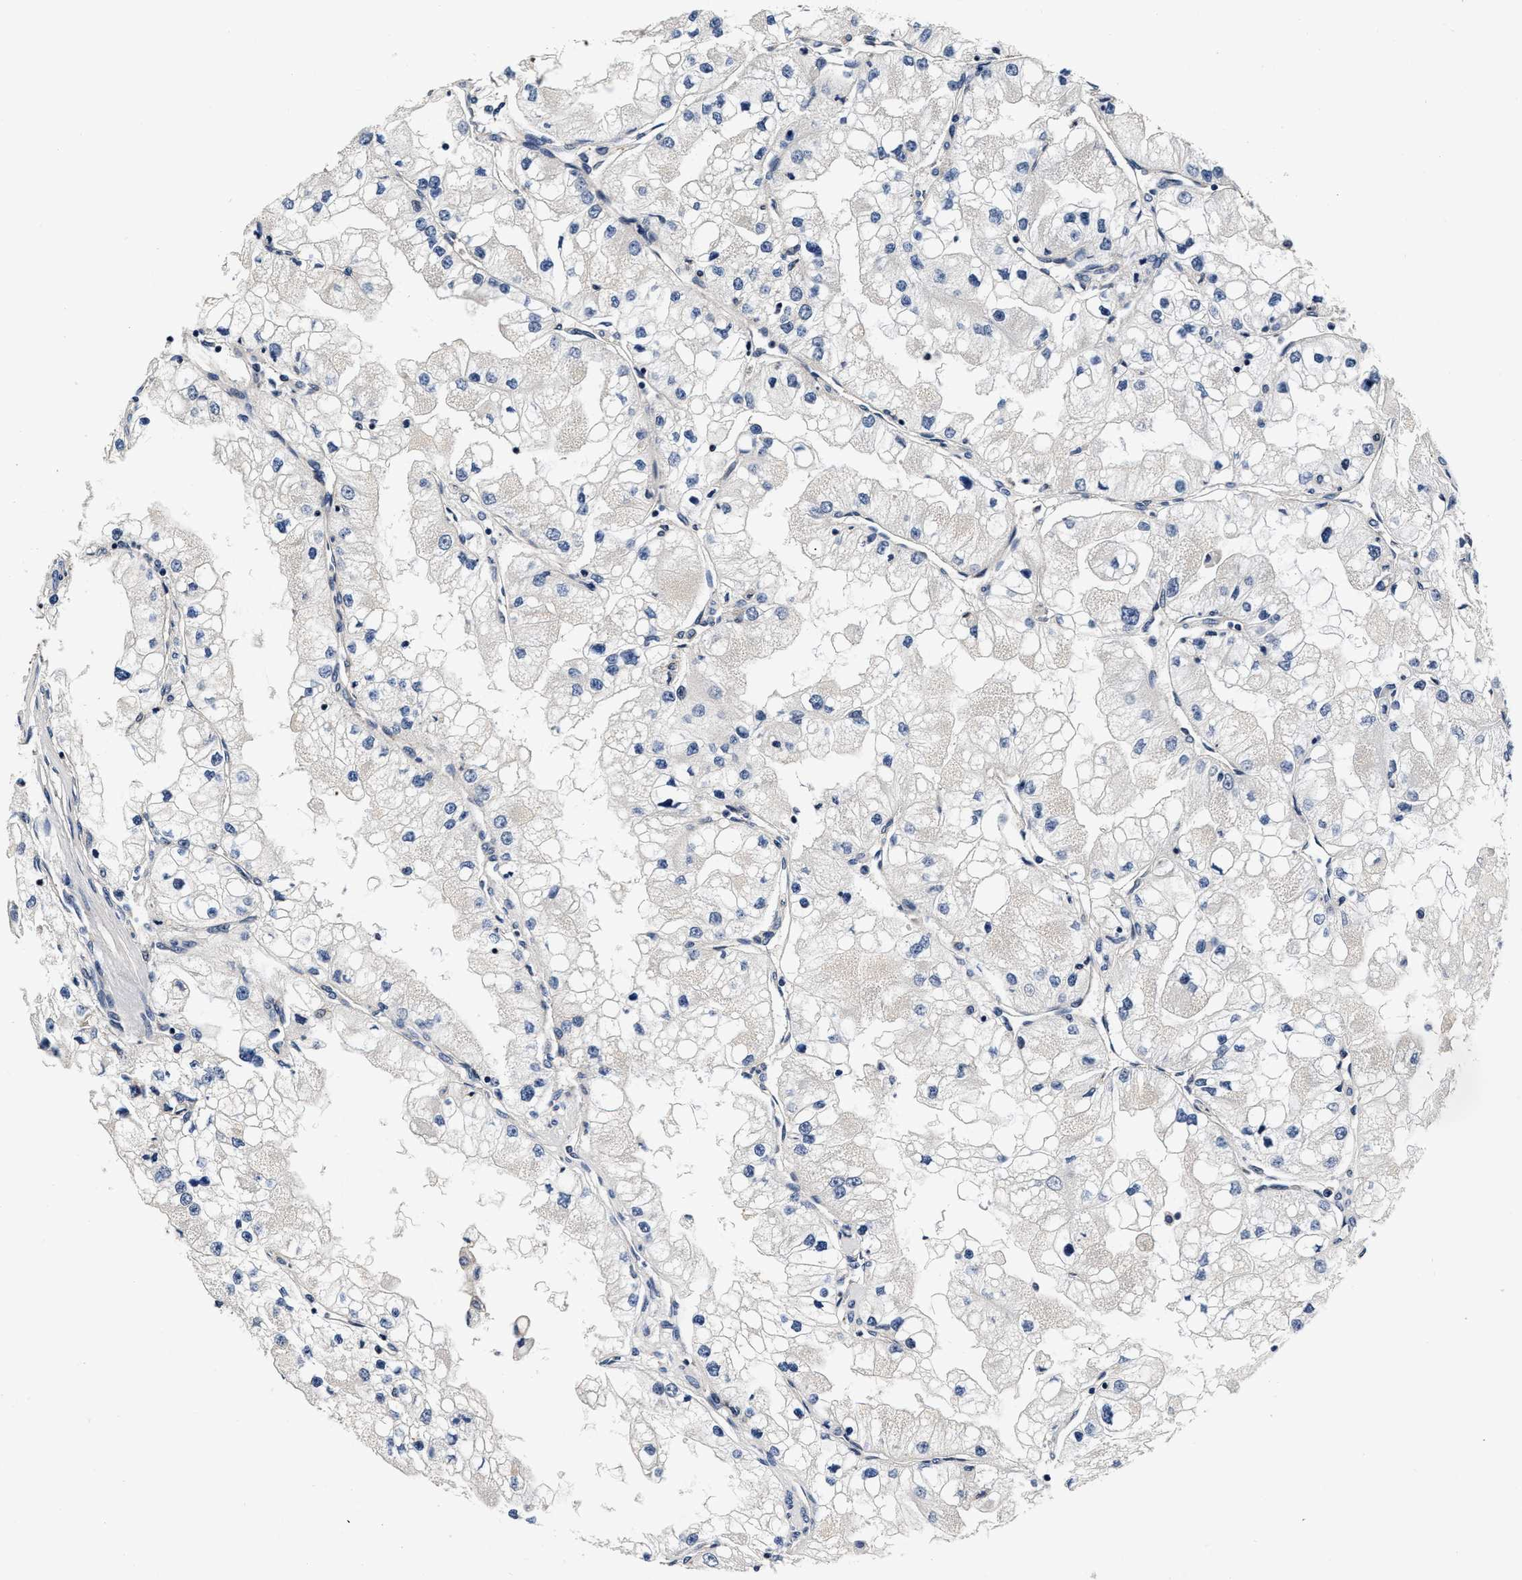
{"staining": {"intensity": "negative", "quantity": "none", "location": "none"}, "tissue": "renal cancer", "cell_type": "Tumor cells", "image_type": "cancer", "snomed": [{"axis": "morphology", "description": "Adenocarcinoma, NOS"}, {"axis": "topography", "description": "Kidney"}], "caption": "Immunohistochemistry histopathology image of human adenocarcinoma (renal) stained for a protein (brown), which exhibits no positivity in tumor cells.", "gene": "ABCG8", "patient": {"sex": "male", "age": 68}}